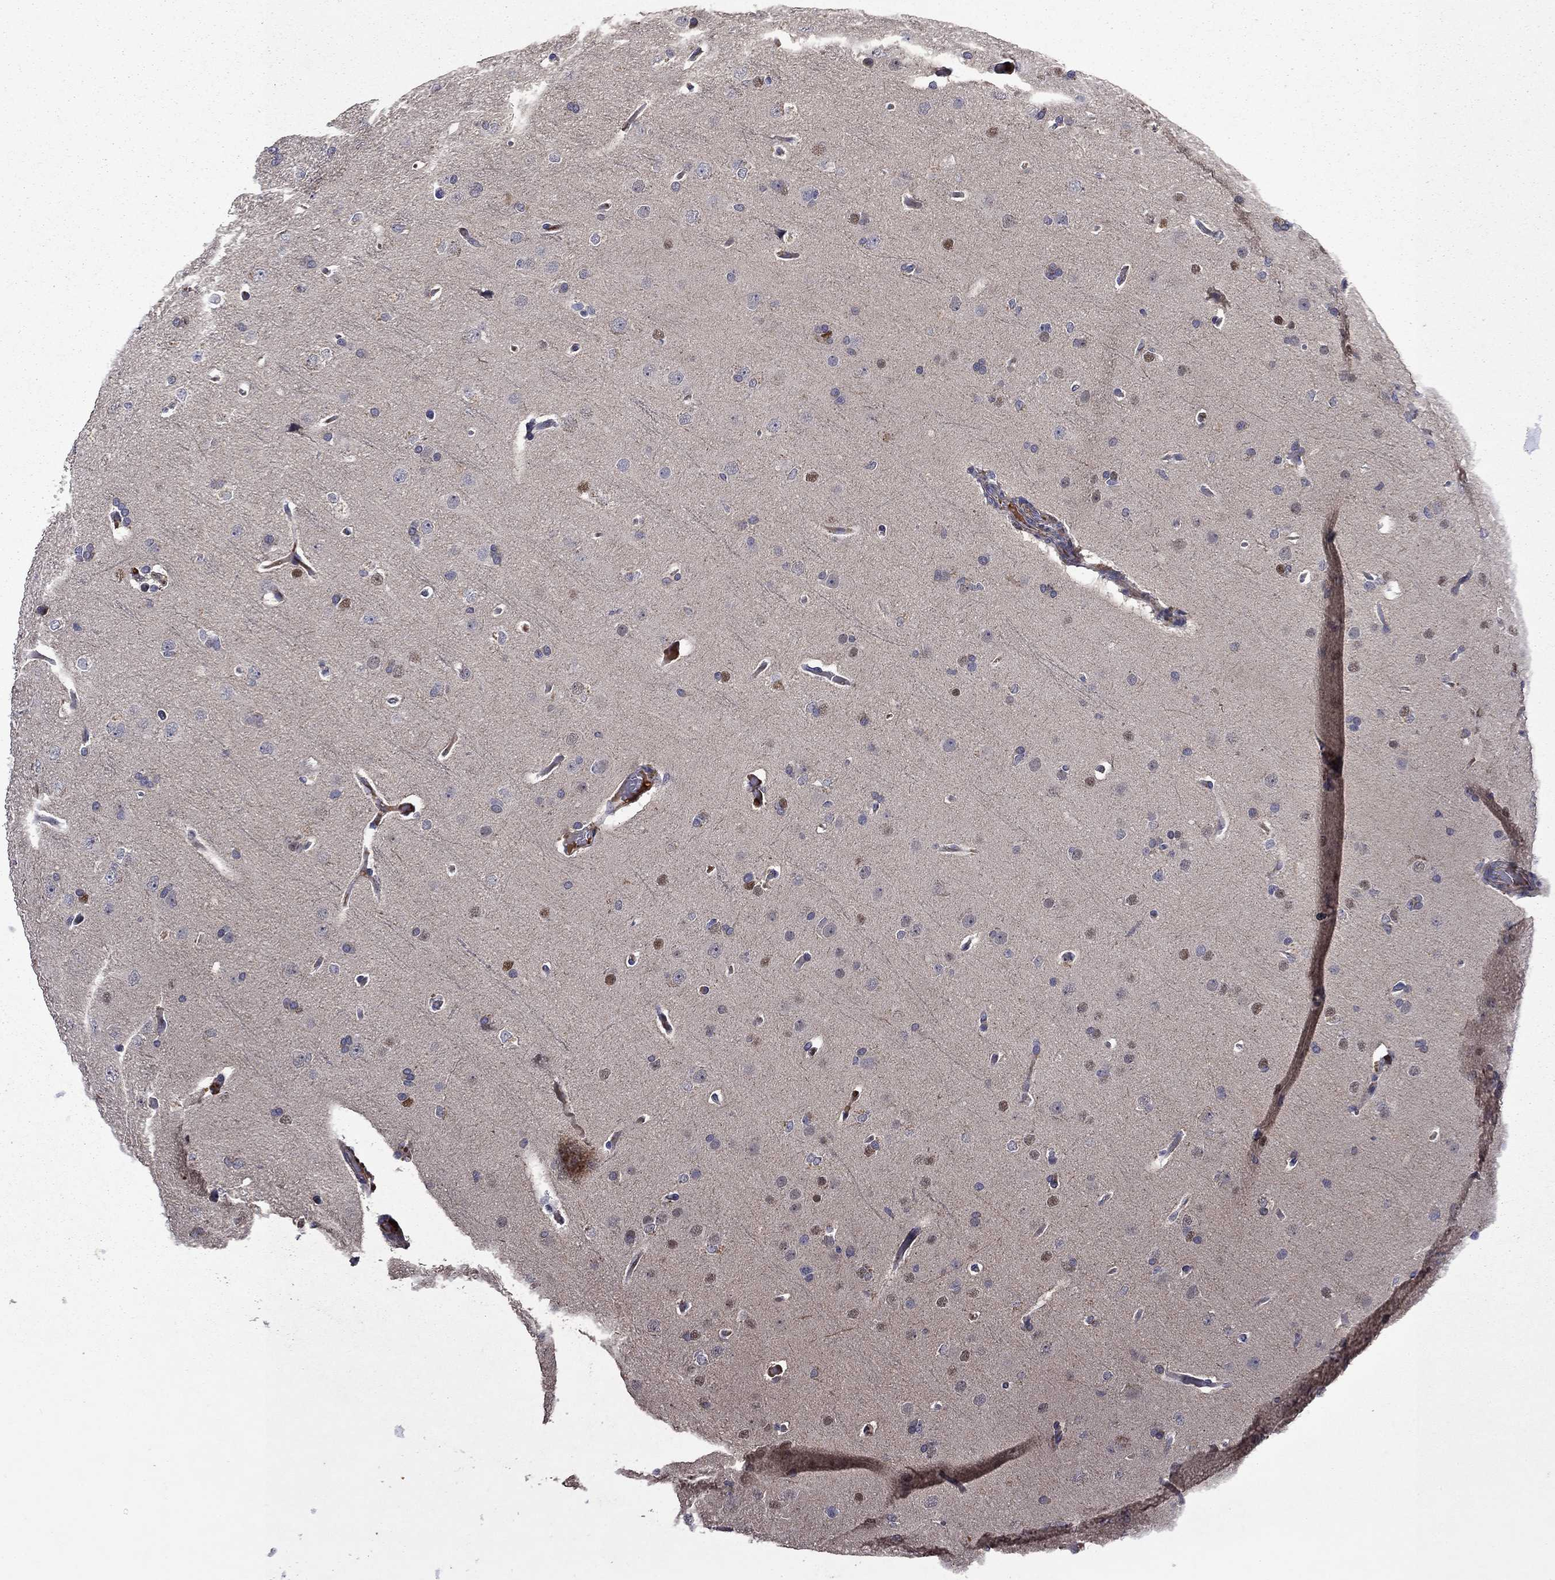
{"staining": {"intensity": "negative", "quantity": "none", "location": "none"}, "tissue": "glioma", "cell_type": "Tumor cells", "image_type": "cancer", "snomed": [{"axis": "morphology", "description": "Glioma, malignant, Low grade"}, {"axis": "topography", "description": "Brain"}], "caption": "Tumor cells are negative for protein expression in human glioma. (DAB IHC with hematoxylin counter stain).", "gene": "SATB1", "patient": {"sex": "male", "age": 41}}